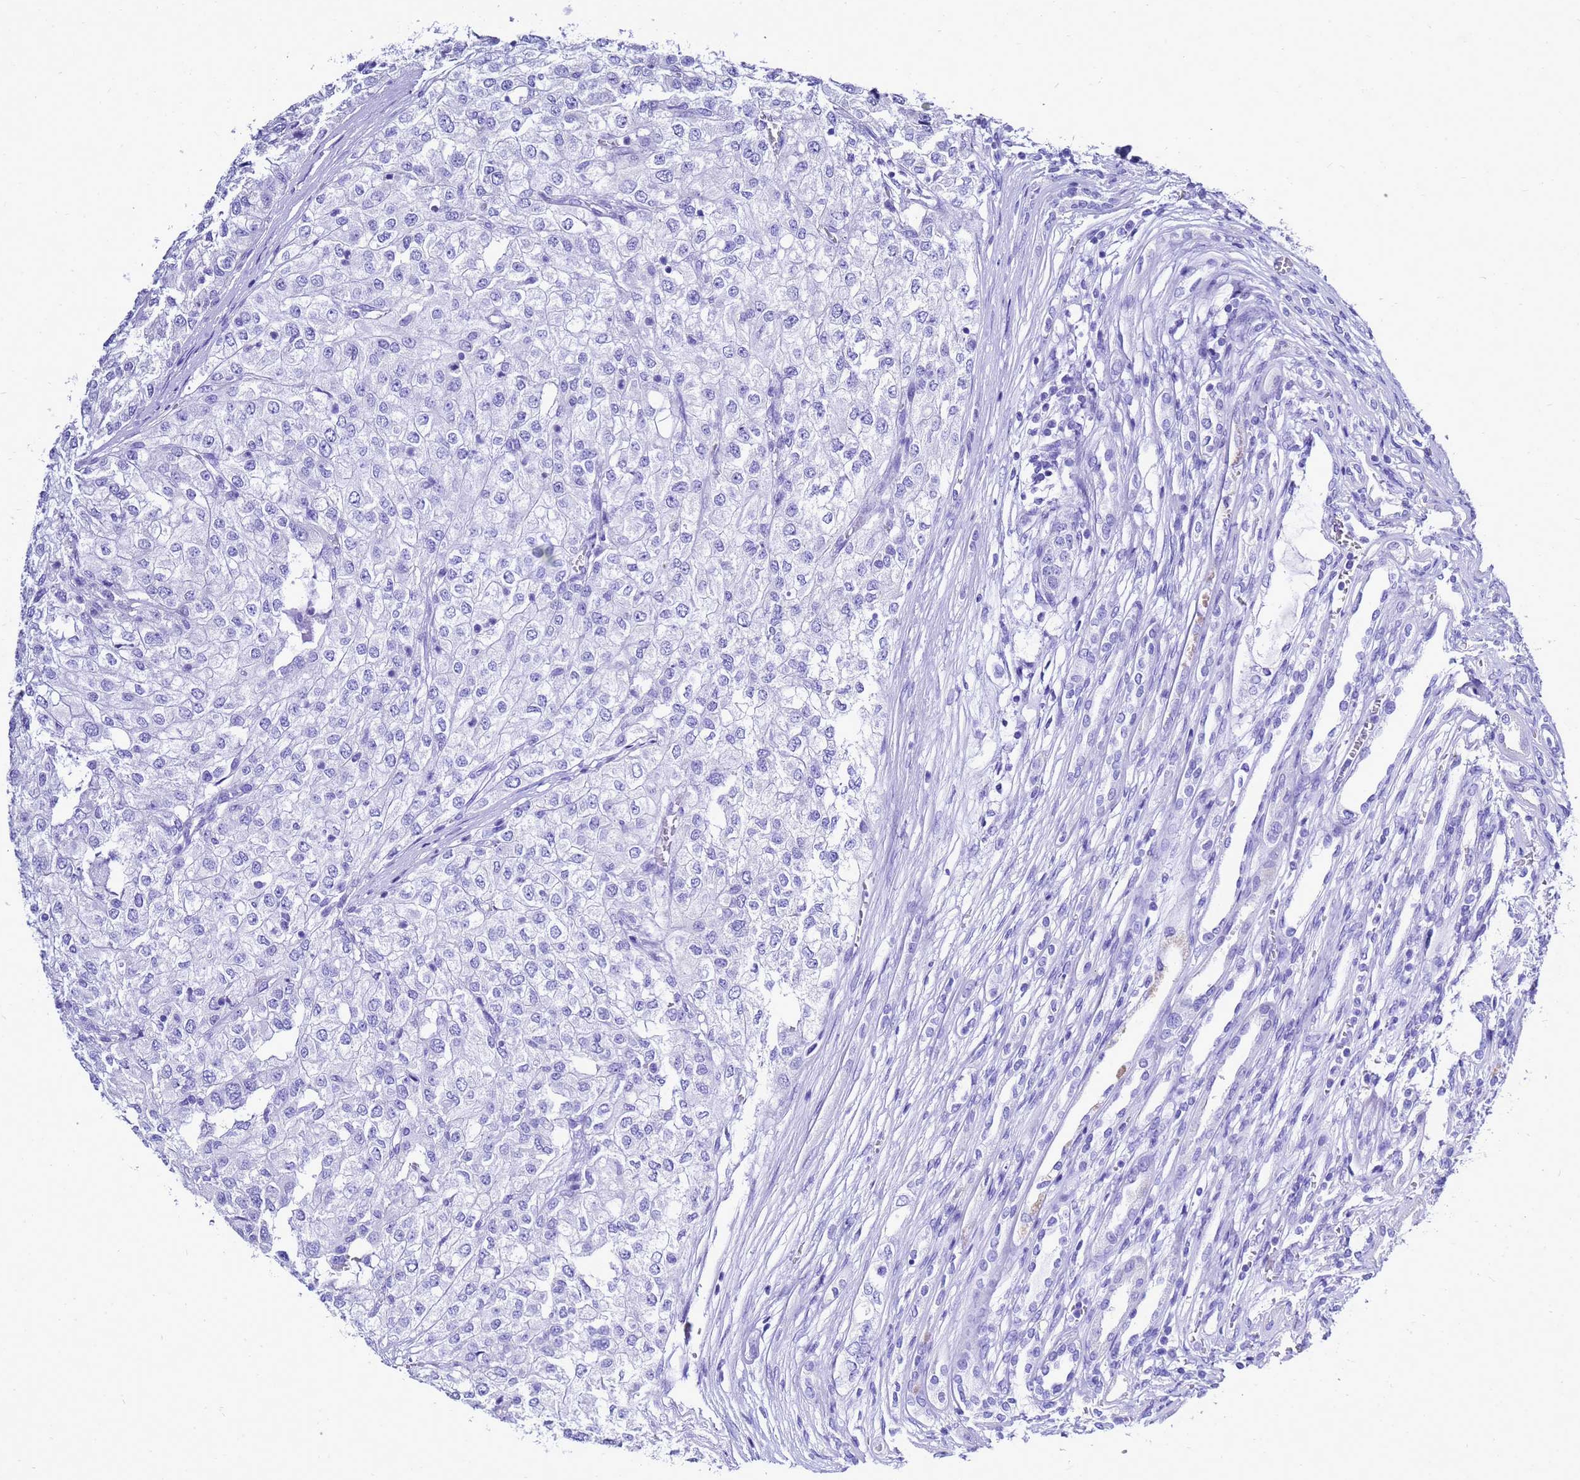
{"staining": {"intensity": "negative", "quantity": "none", "location": "none"}, "tissue": "renal cancer", "cell_type": "Tumor cells", "image_type": "cancer", "snomed": [{"axis": "morphology", "description": "Adenocarcinoma, NOS"}, {"axis": "topography", "description": "Kidney"}], "caption": "Human renal cancer (adenocarcinoma) stained for a protein using IHC exhibits no expression in tumor cells.", "gene": "LIPF", "patient": {"sex": "female", "age": 54}}